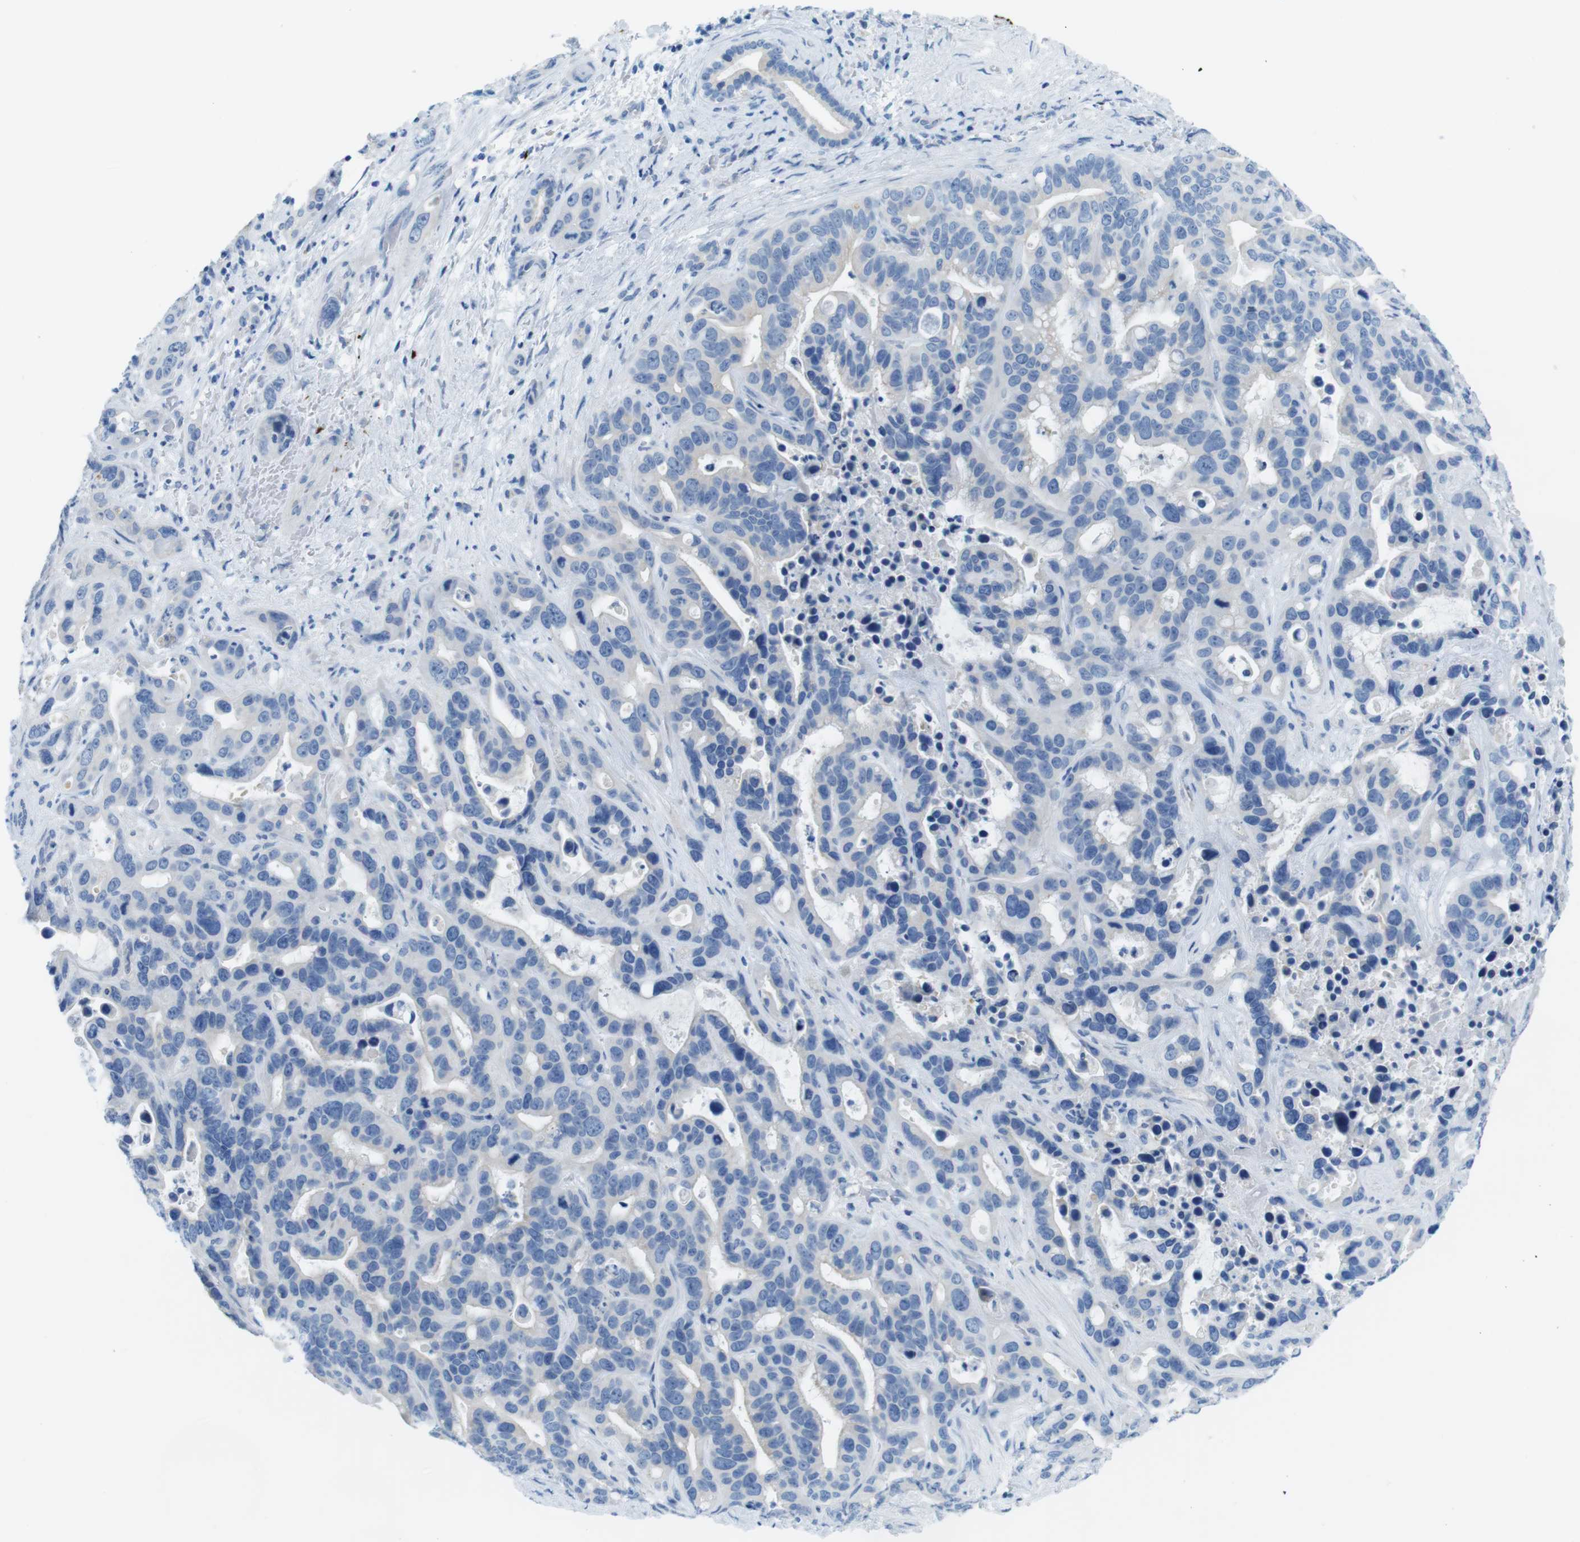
{"staining": {"intensity": "negative", "quantity": "none", "location": "none"}, "tissue": "liver cancer", "cell_type": "Tumor cells", "image_type": "cancer", "snomed": [{"axis": "morphology", "description": "Cholangiocarcinoma"}, {"axis": "topography", "description": "Liver"}], "caption": "This micrograph is of cholangiocarcinoma (liver) stained with immunohistochemistry to label a protein in brown with the nuclei are counter-stained blue. There is no expression in tumor cells.", "gene": "GAP43", "patient": {"sex": "female", "age": 65}}